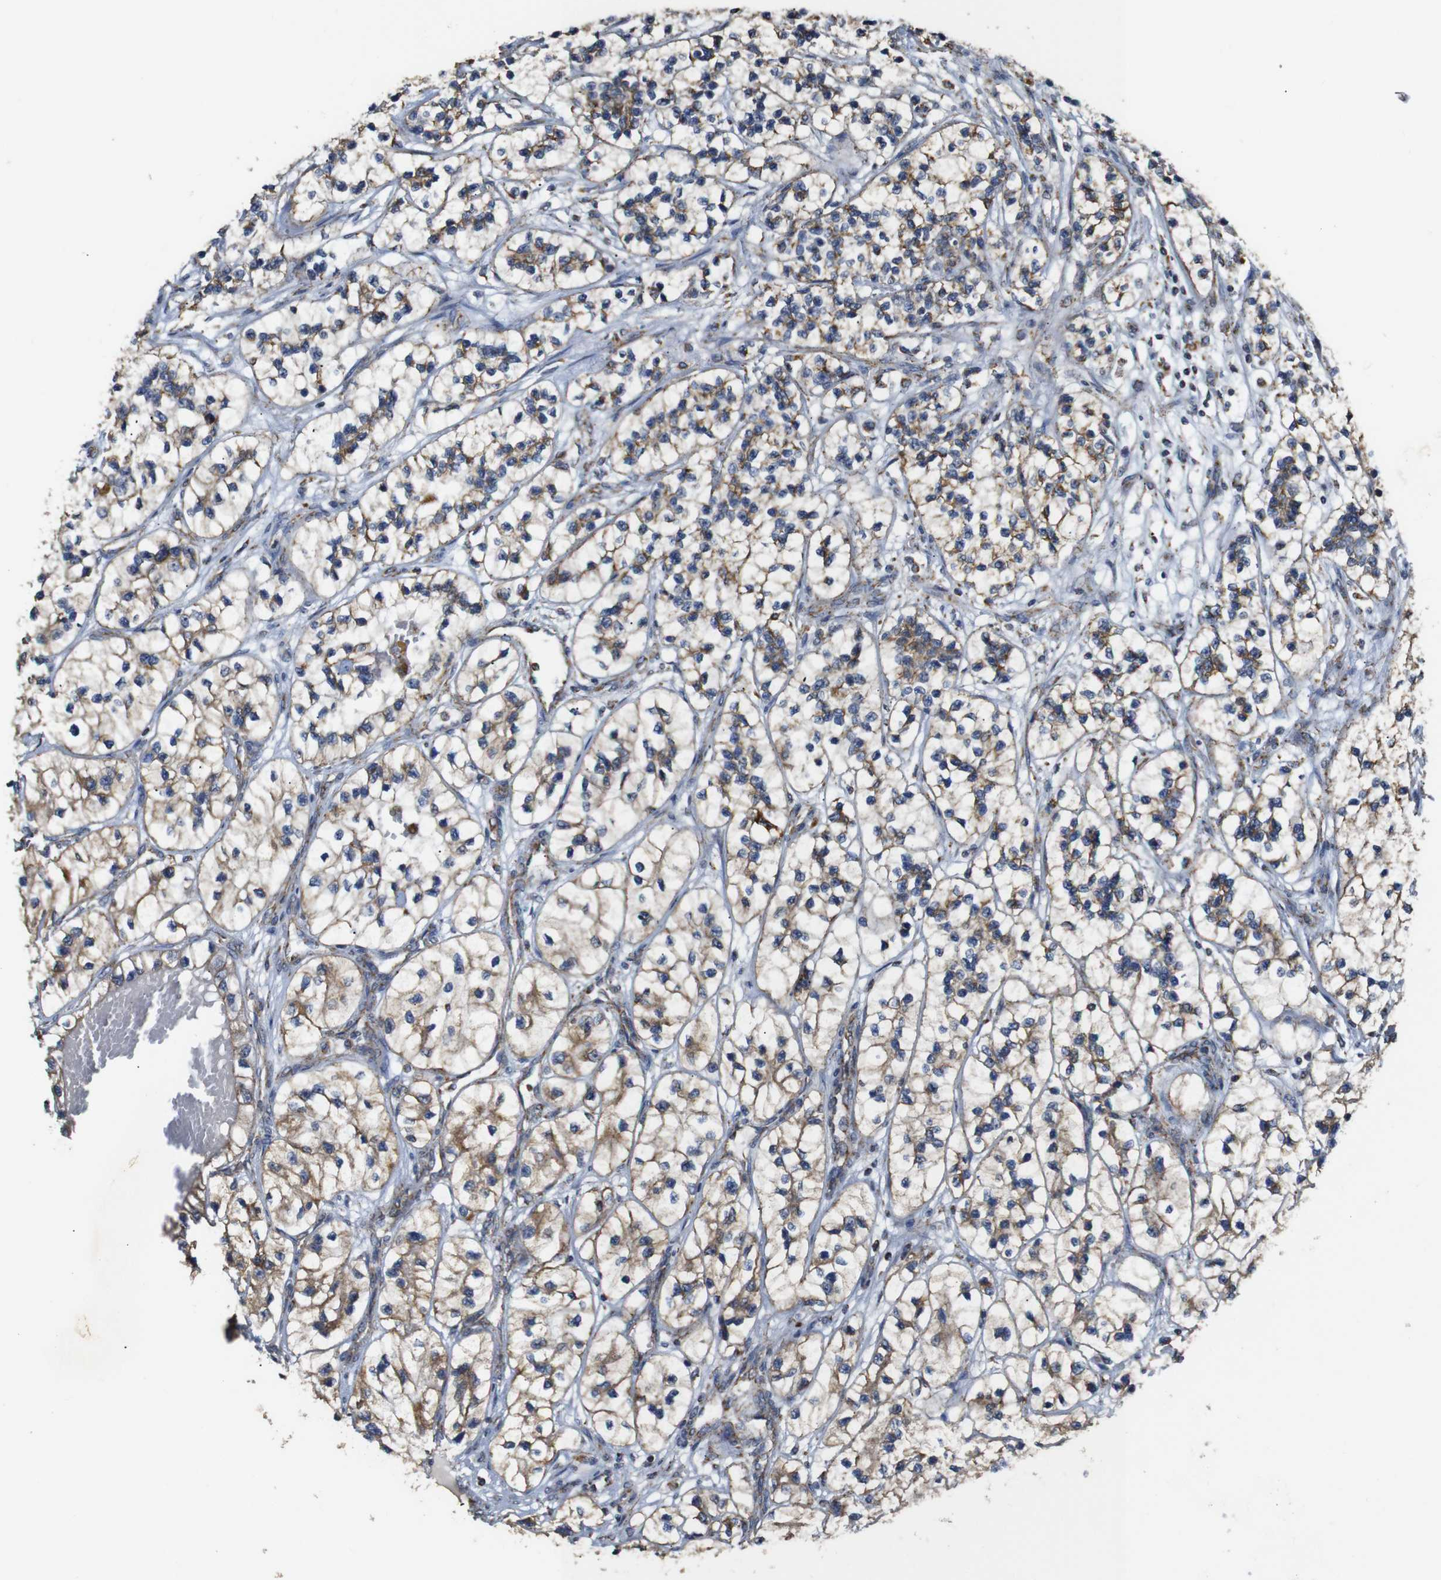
{"staining": {"intensity": "moderate", "quantity": ">75%", "location": "cytoplasmic/membranous"}, "tissue": "renal cancer", "cell_type": "Tumor cells", "image_type": "cancer", "snomed": [{"axis": "morphology", "description": "Adenocarcinoma, NOS"}, {"axis": "topography", "description": "Kidney"}], "caption": "Protein staining demonstrates moderate cytoplasmic/membranous expression in about >75% of tumor cells in adenocarcinoma (renal).", "gene": "NR3C2", "patient": {"sex": "female", "age": 57}}